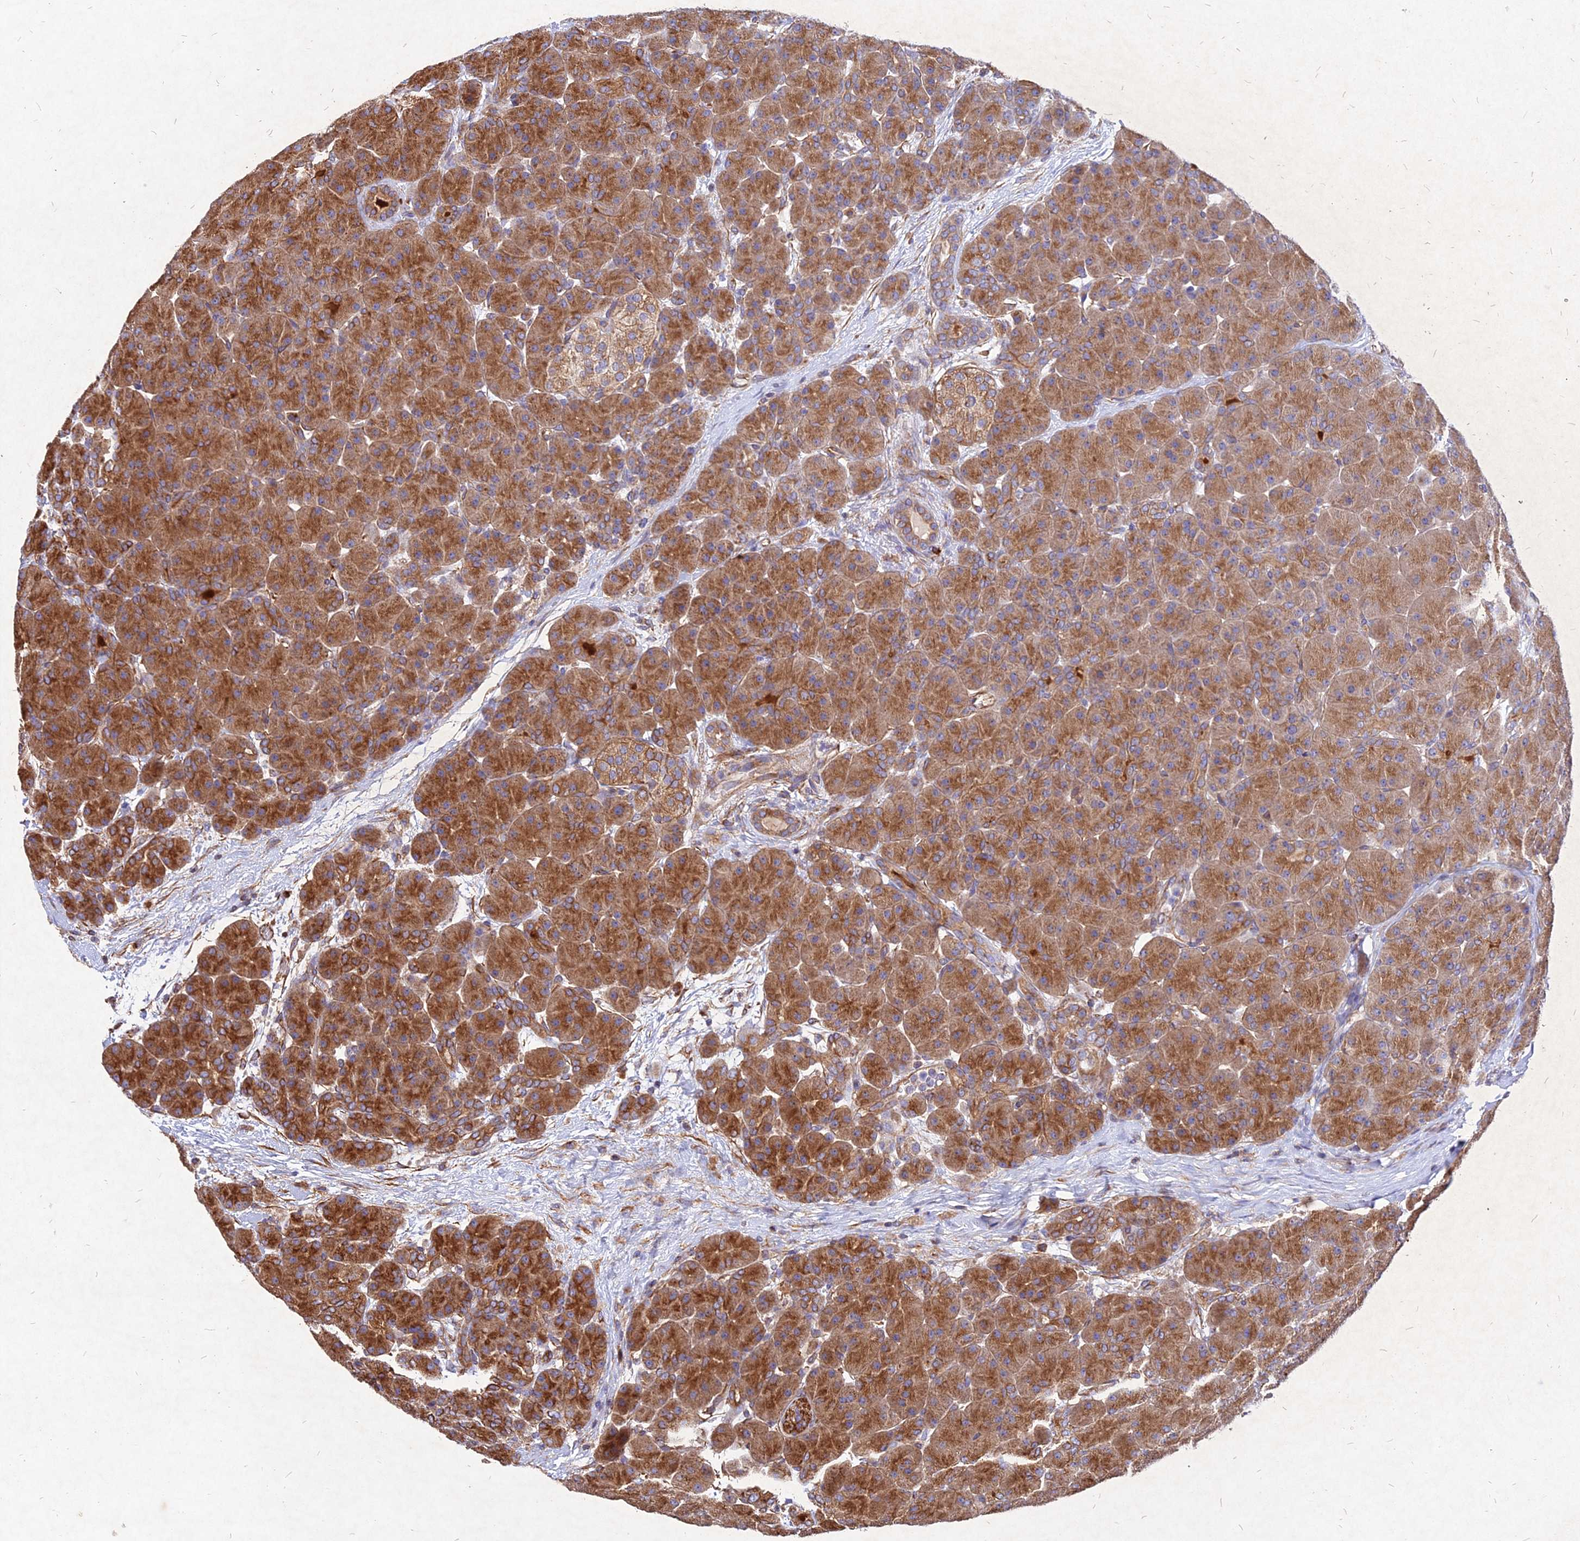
{"staining": {"intensity": "moderate", "quantity": ">75%", "location": "cytoplasmic/membranous"}, "tissue": "pancreas", "cell_type": "Exocrine glandular cells", "image_type": "normal", "snomed": [{"axis": "morphology", "description": "Normal tissue, NOS"}, {"axis": "topography", "description": "Pancreas"}], "caption": "Immunohistochemistry (DAB) staining of unremarkable pancreas displays moderate cytoplasmic/membranous protein positivity in approximately >75% of exocrine glandular cells. The protein is shown in brown color, while the nuclei are stained blue.", "gene": "SKA1", "patient": {"sex": "male", "age": 66}}